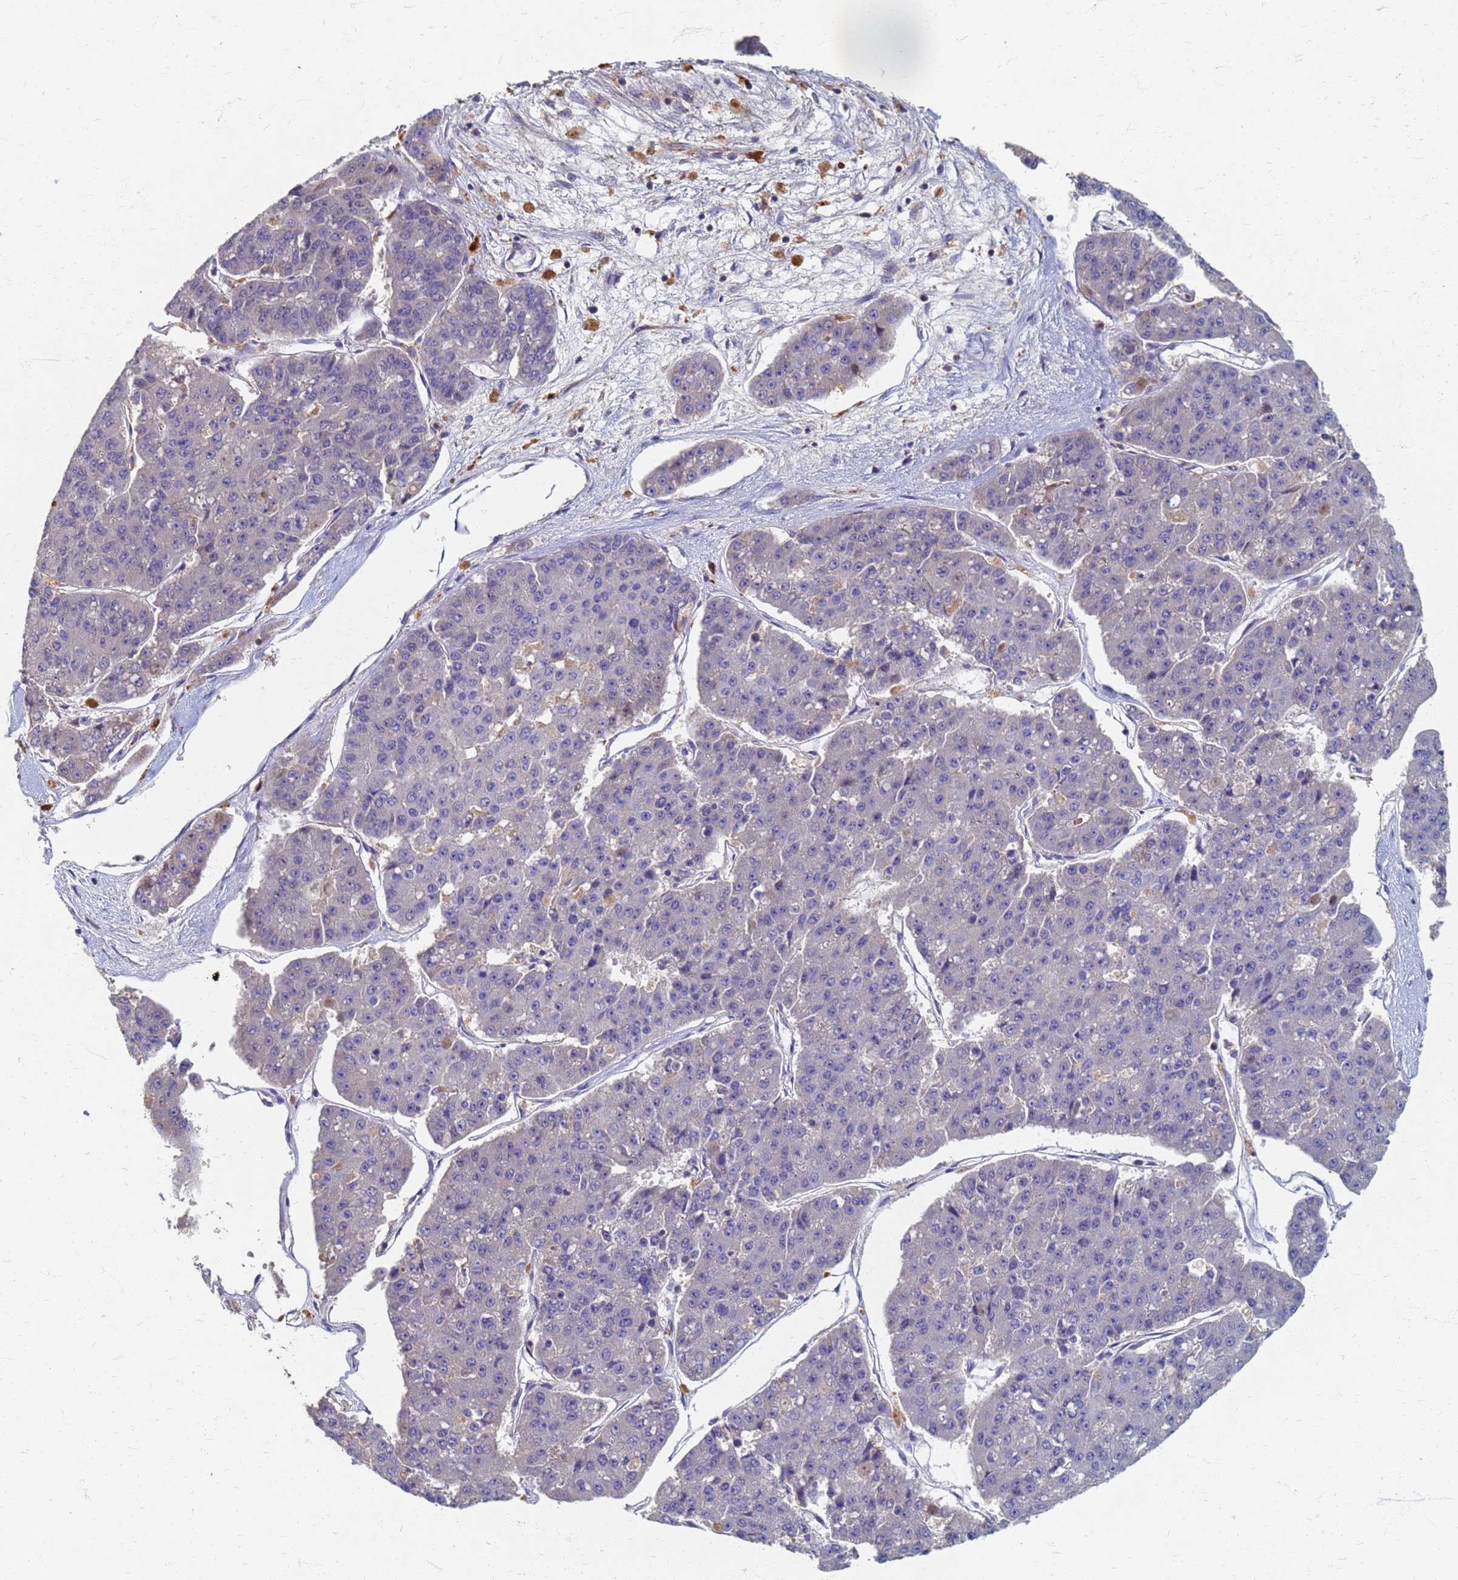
{"staining": {"intensity": "negative", "quantity": "none", "location": "none"}, "tissue": "pancreatic cancer", "cell_type": "Tumor cells", "image_type": "cancer", "snomed": [{"axis": "morphology", "description": "Adenocarcinoma, NOS"}, {"axis": "topography", "description": "Pancreas"}], "caption": "Tumor cells are negative for brown protein staining in pancreatic adenocarcinoma. (DAB (3,3'-diaminobenzidine) immunohistochemistry with hematoxylin counter stain).", "gene": "KRCC1", "patient": {"sex": "male", "age": 50}}